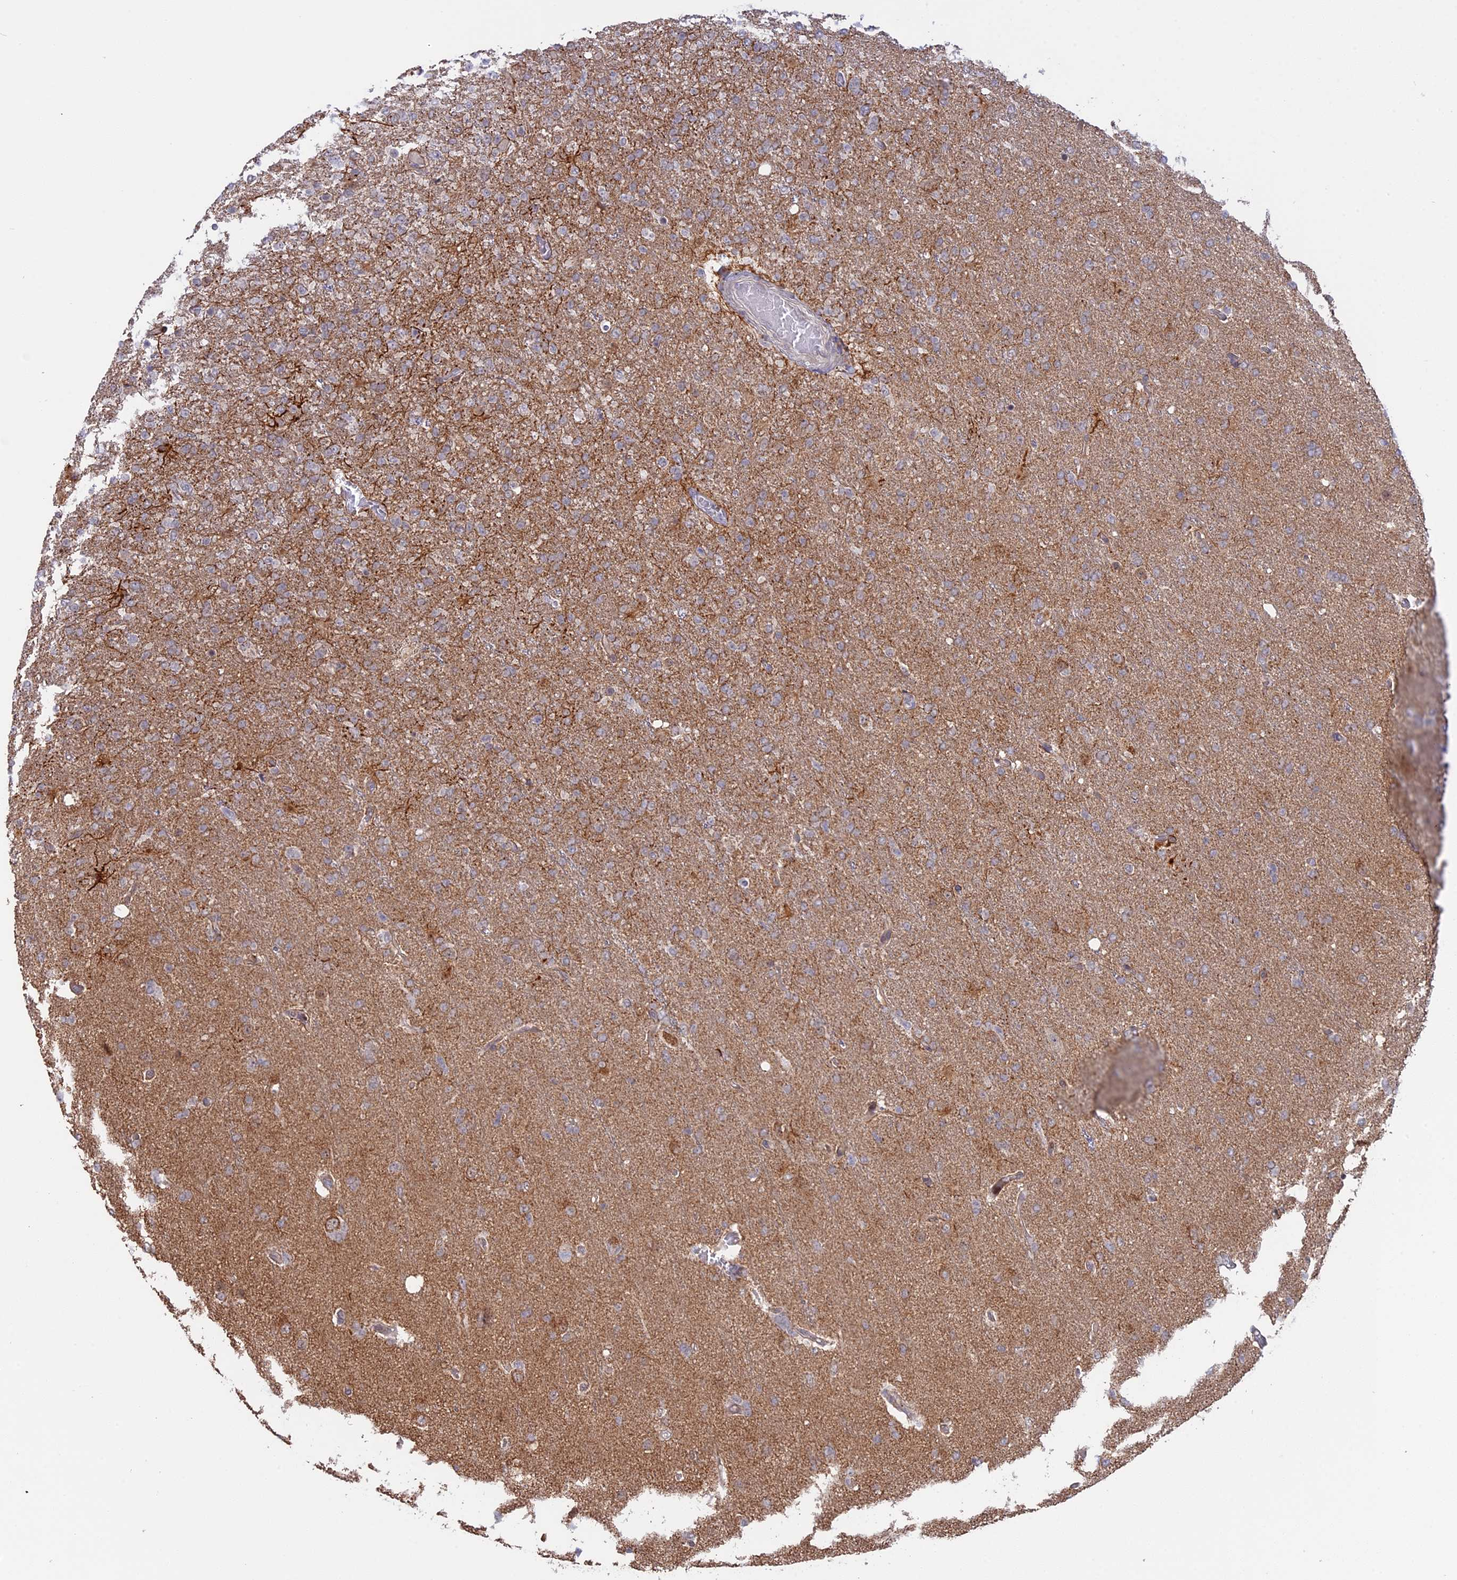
{"staining": {"intensity": "weak", "quantity": "25%-75%", "location": "cytoplasmic/membranous"}, "tissue": "glioma", "cell_type": "Tumor cells", "image_type": "cancer", "snomed": [{"axis": "morphology", "description": "Glioma, malignant, High grade"}, {"axis": "topography", "description": "Brain"}], "caption": "A micrograph showing weak cytoplasmic/membranous staining in about 25%-75% of tumor cells in malignant high-grade glioma, as visualized by brown immunohistochemical staining.", "gene": "GSKIP", "patient": {"sex": "female", "age": 74}}